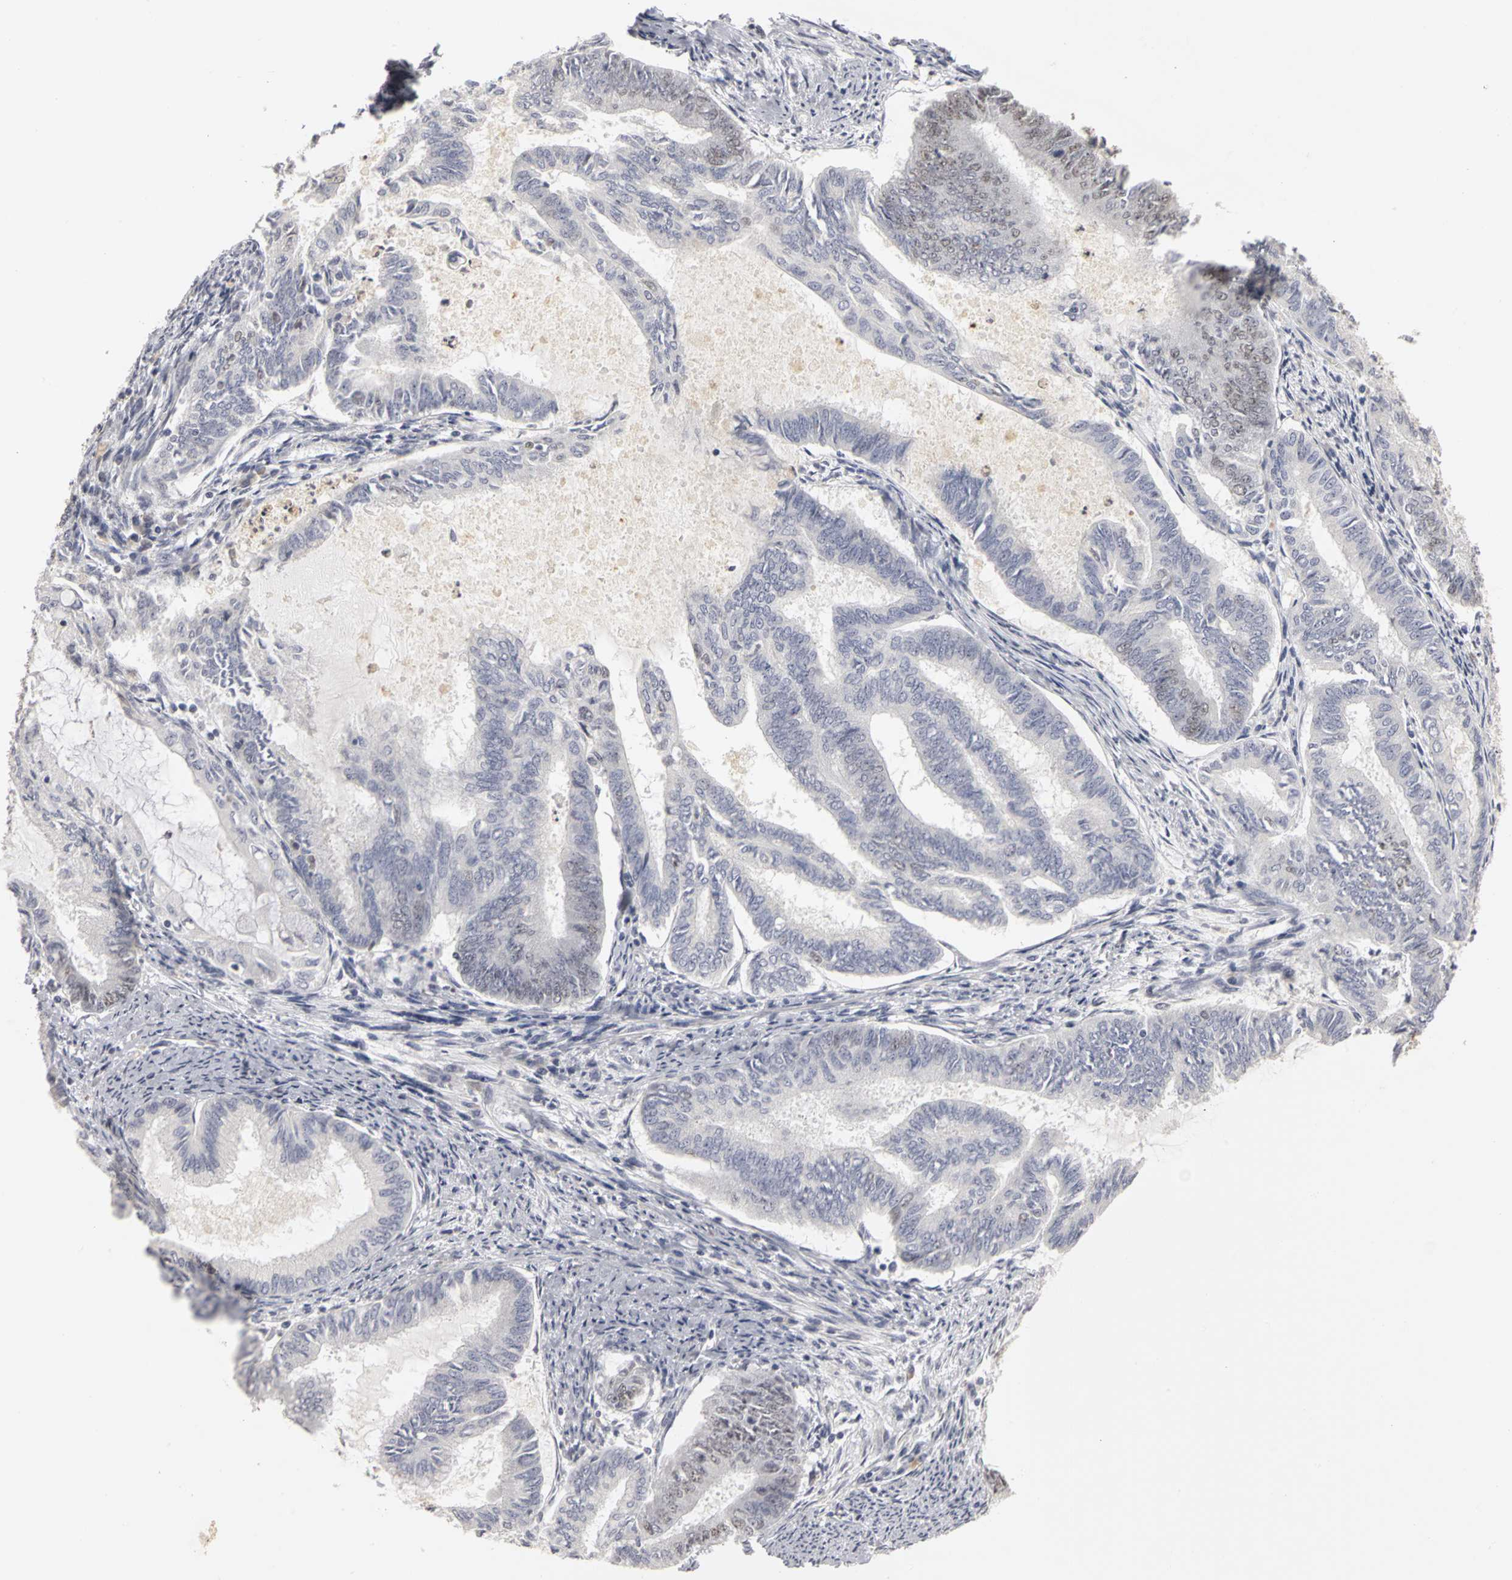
{"staining": {"intensity": "negative", "quantity": "none", "location": "none"}, "tissue": "endometrial cancer", "cell_type": "Tumor cells", "image_type": "cancer", "snomed": [{"axis": "morphology", "description": "Adenocarcinoma, NOS"}, {"axis": "topography", "description": "Endometrium"}], "caption": "A high-resolution image shows immunohistochemistry (IHC) staining of adenocarcinoma (endometrial), which displays no significant expression in tumor cells. Brightfield microscopy of IHC stained with DAB (3,3'-diaminobenzidine) (brown) and hematoxylin (blue), captured at high magnification.", "gene": "MCM6", "patient": {"sex": "female", "age": 86}}